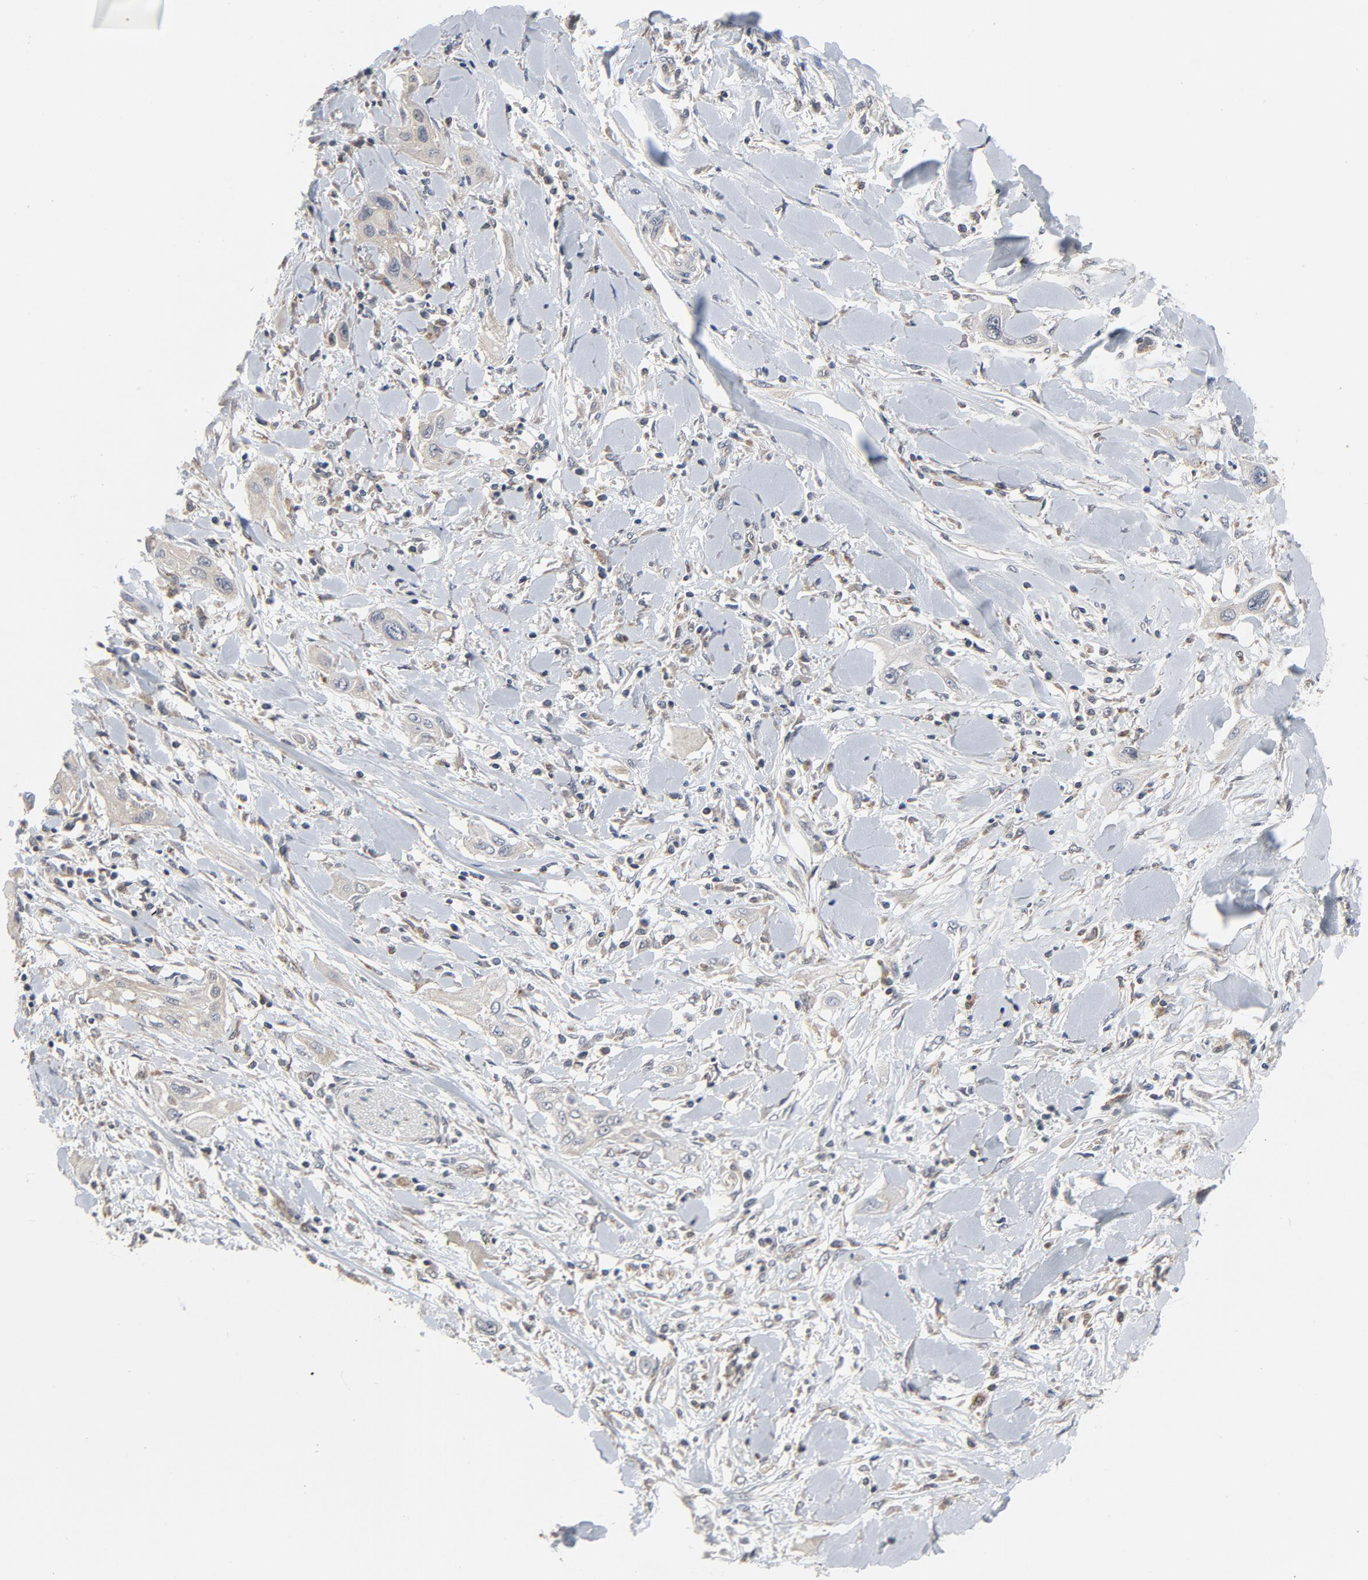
{"staining": {"intensity": "weak", "quantity": "25%-75%", "location": "cytoplasmic/membranous"}, "tissue": "lung cancer", "cell_type": "Tumor cells", "image_type": "cancer", "snomed": [{"axis": "morphology", "description": "Squamous cell carcinoma, NOS"}, {"axis": "topography", "description": "Lung"}], "caption": "Squamous cell carcinoma (lung) stained with IHC reveals weak cytoplasmic/membranous positivity in about 25%-75% of tumor cells.", "gene": "C14orf119", "patient": {"sex": "female", "age": 47}}